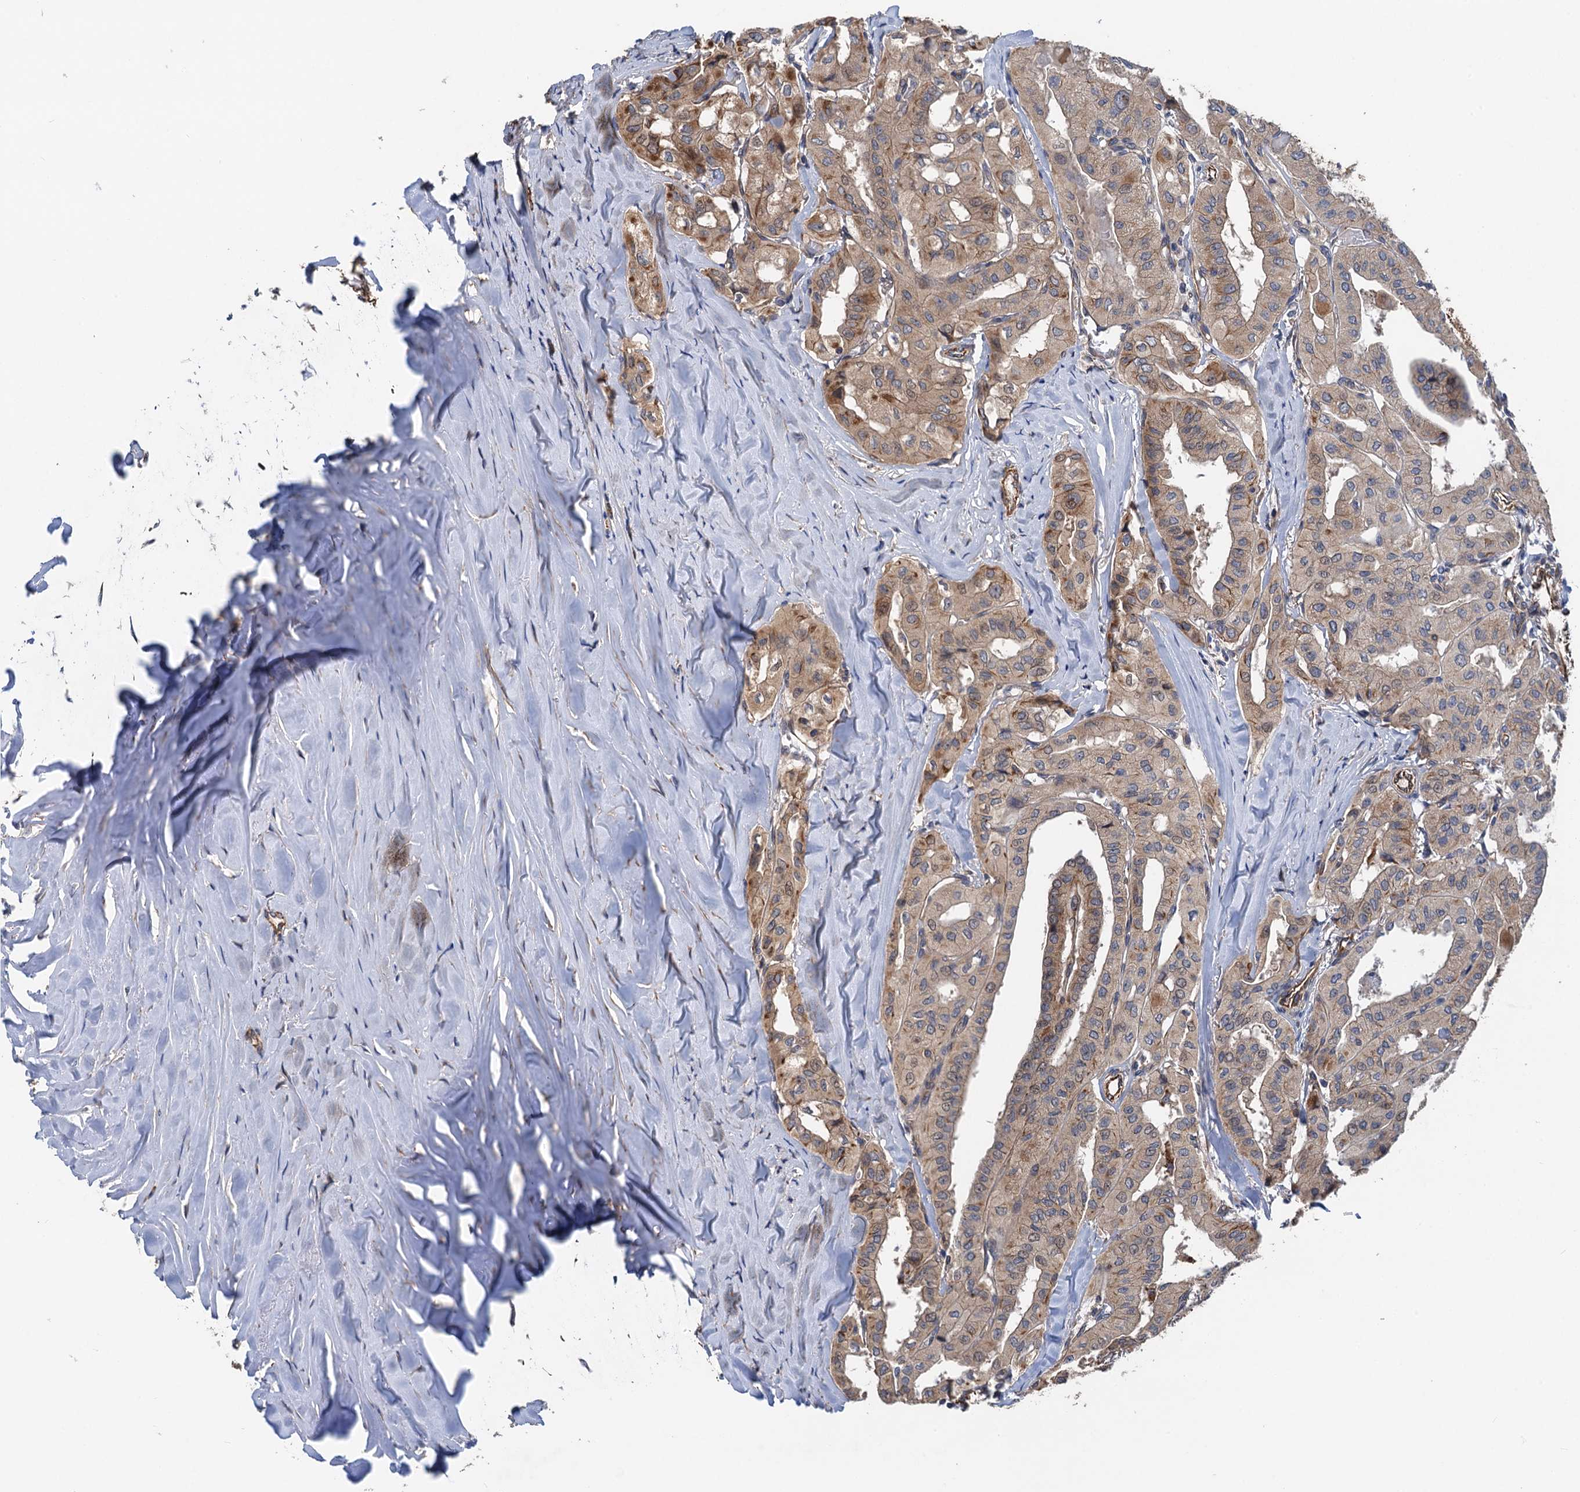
{"staining": {"intensity": "weak", "quantity": ">75%", "location": "cytoplasmic/membranous"}, "tissue": "thyroid cancer", "cell_type": "Tumor cells", "image_type": "cancer", "snomed": [{"axis": "morphology", "description": "Papillary adenocarcinoma, NOS"}, {"axis": "topography", "description": "Thyroid gland"}], "caption": "Weak cytoplasmic/membranous staining for a protein is appreciated in approximately >75% of tumor cells of thyroid cancer (papillary adenocarcinoma) using immunohistochemistry (IHC).", "gene": "PJA2", "patient": {"sex": "female", "age": 59}}